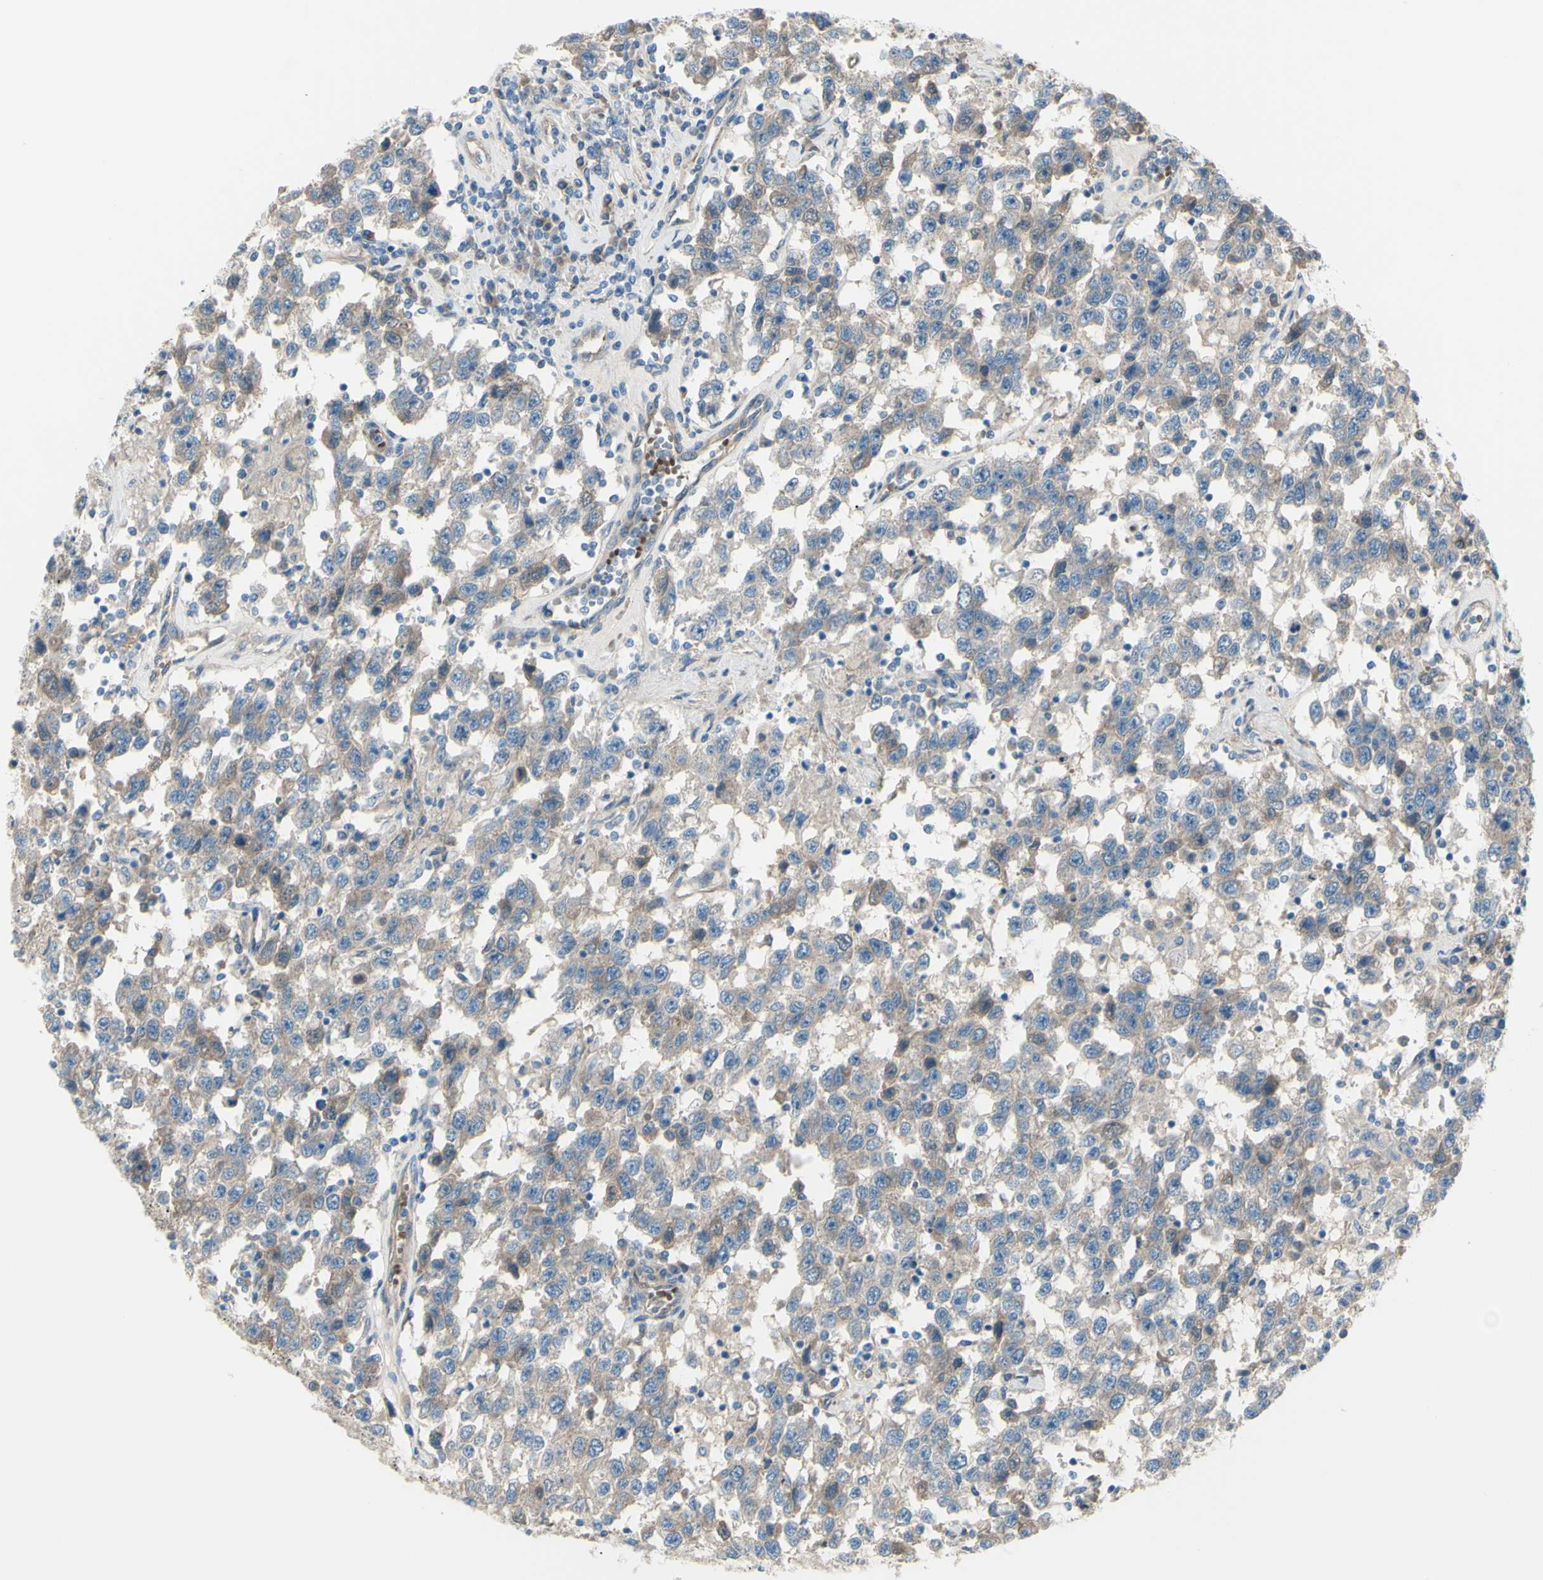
{"staining": {"intensity": "weak", "quantity": ">75%", "location": "cytoplasmic/membranous"}, "tissue": "testis cancer", "cell_type": "Tumor cells", "image_type": "cancer", "snomed": [{"axis": "morphology", "description": "Seminoma, NOS"}, {"axis": "topography", "description": "Testis"}], "caption": "Testis seminoma was stained to show a protein in brown. There is low levels of weak cytoplasmic/membranous expression in about >75% of tumor cells. (brown staining indicates protein expression, while blue staining denotes nuclei).", "gene": "PCDHGA2", "patient": {"sex": "male", "age": 41}}